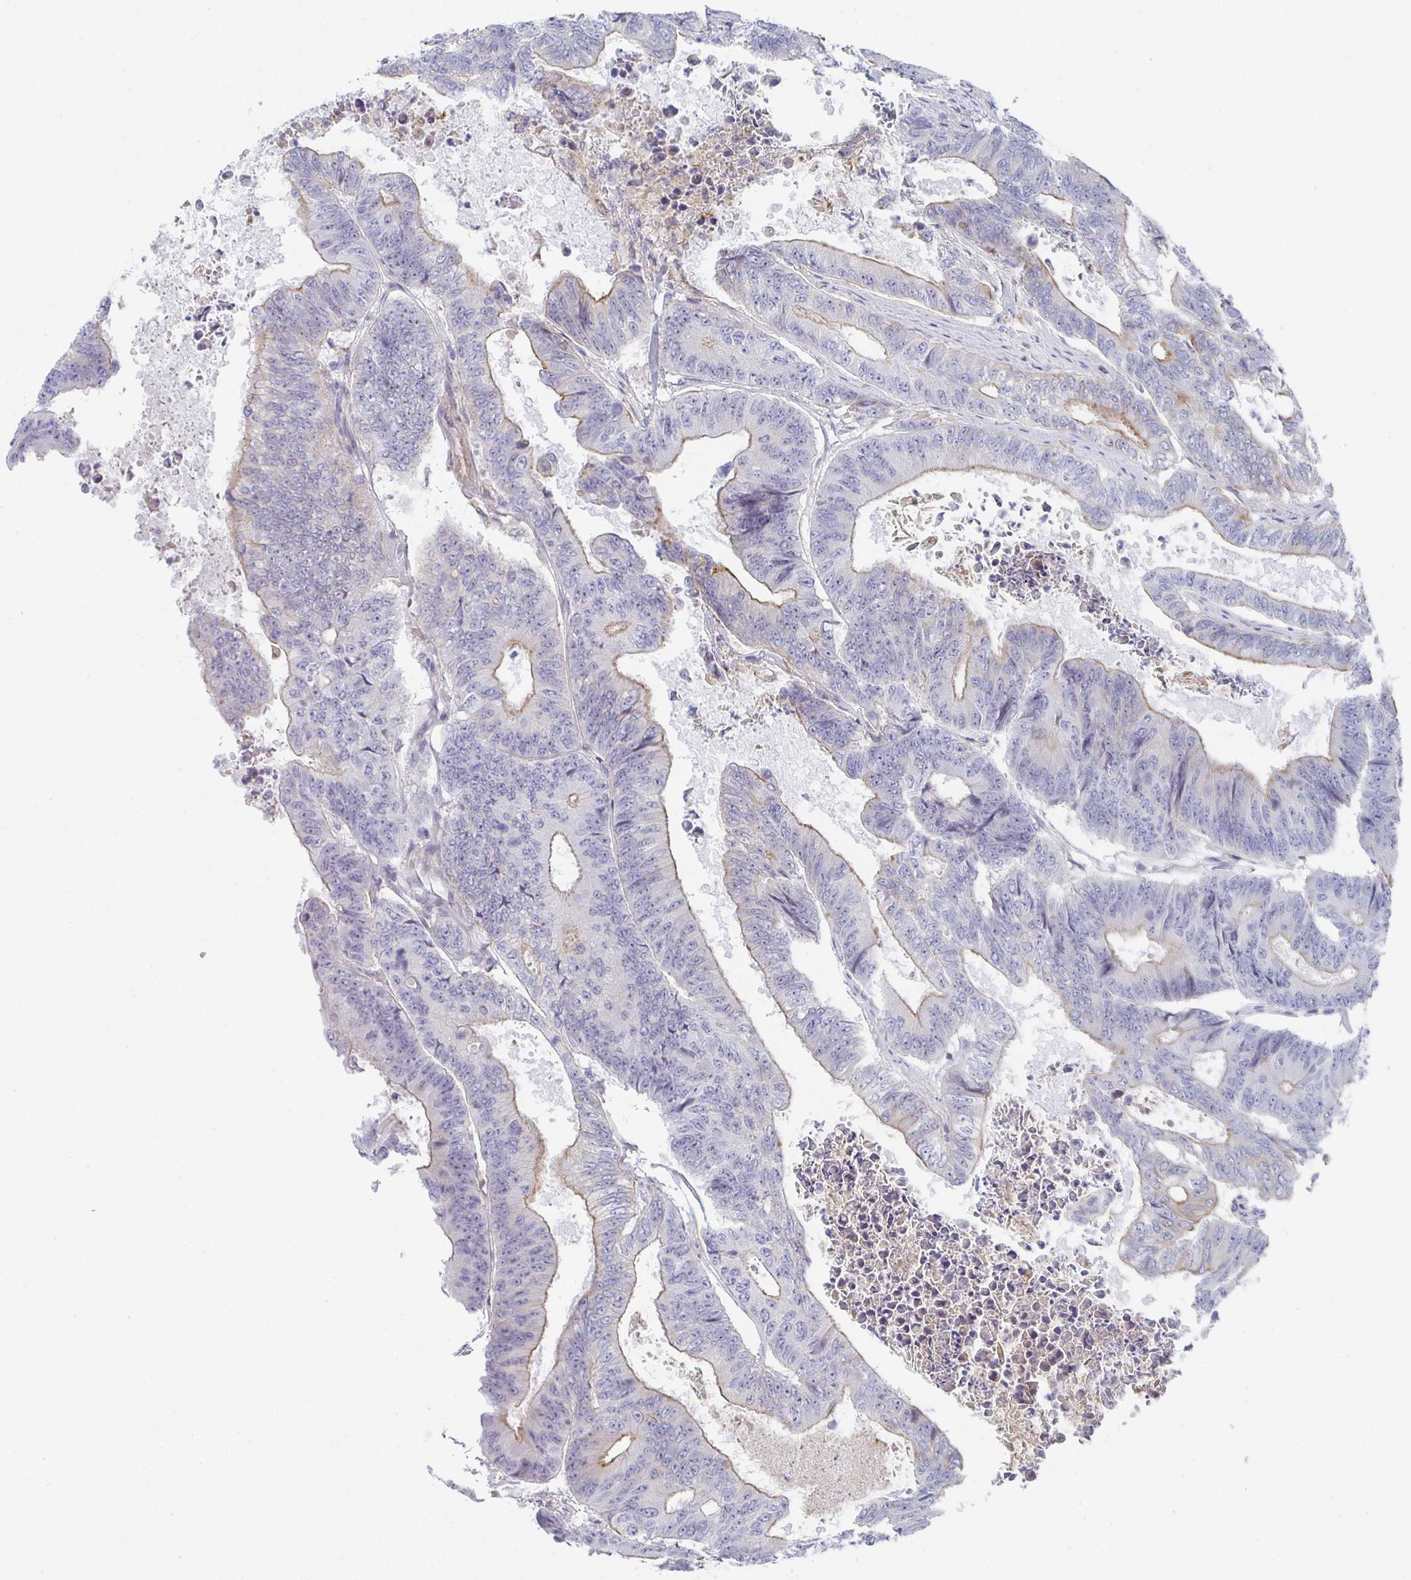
{"staining": {"intensity": "moderate", "quantity": ">75%", "location": "cytoplasmic/membranous"}, "tissue": "colorectal cancer", "cell_type": "Tumor cells", "image_type": "cancer", "snomed": [{"axis": "morphology", "description": "Adenocarcinoma, NOS"}, {"axis": "topography", "description": "Colon"}], "caption": "Colorectal adenocarcinoma tissue shows moderate cytoplasmic/membranous positivity in about >75% of tumor cells", "gene": "KLHL33", "patient": {"sex": "female", "age": 48}}